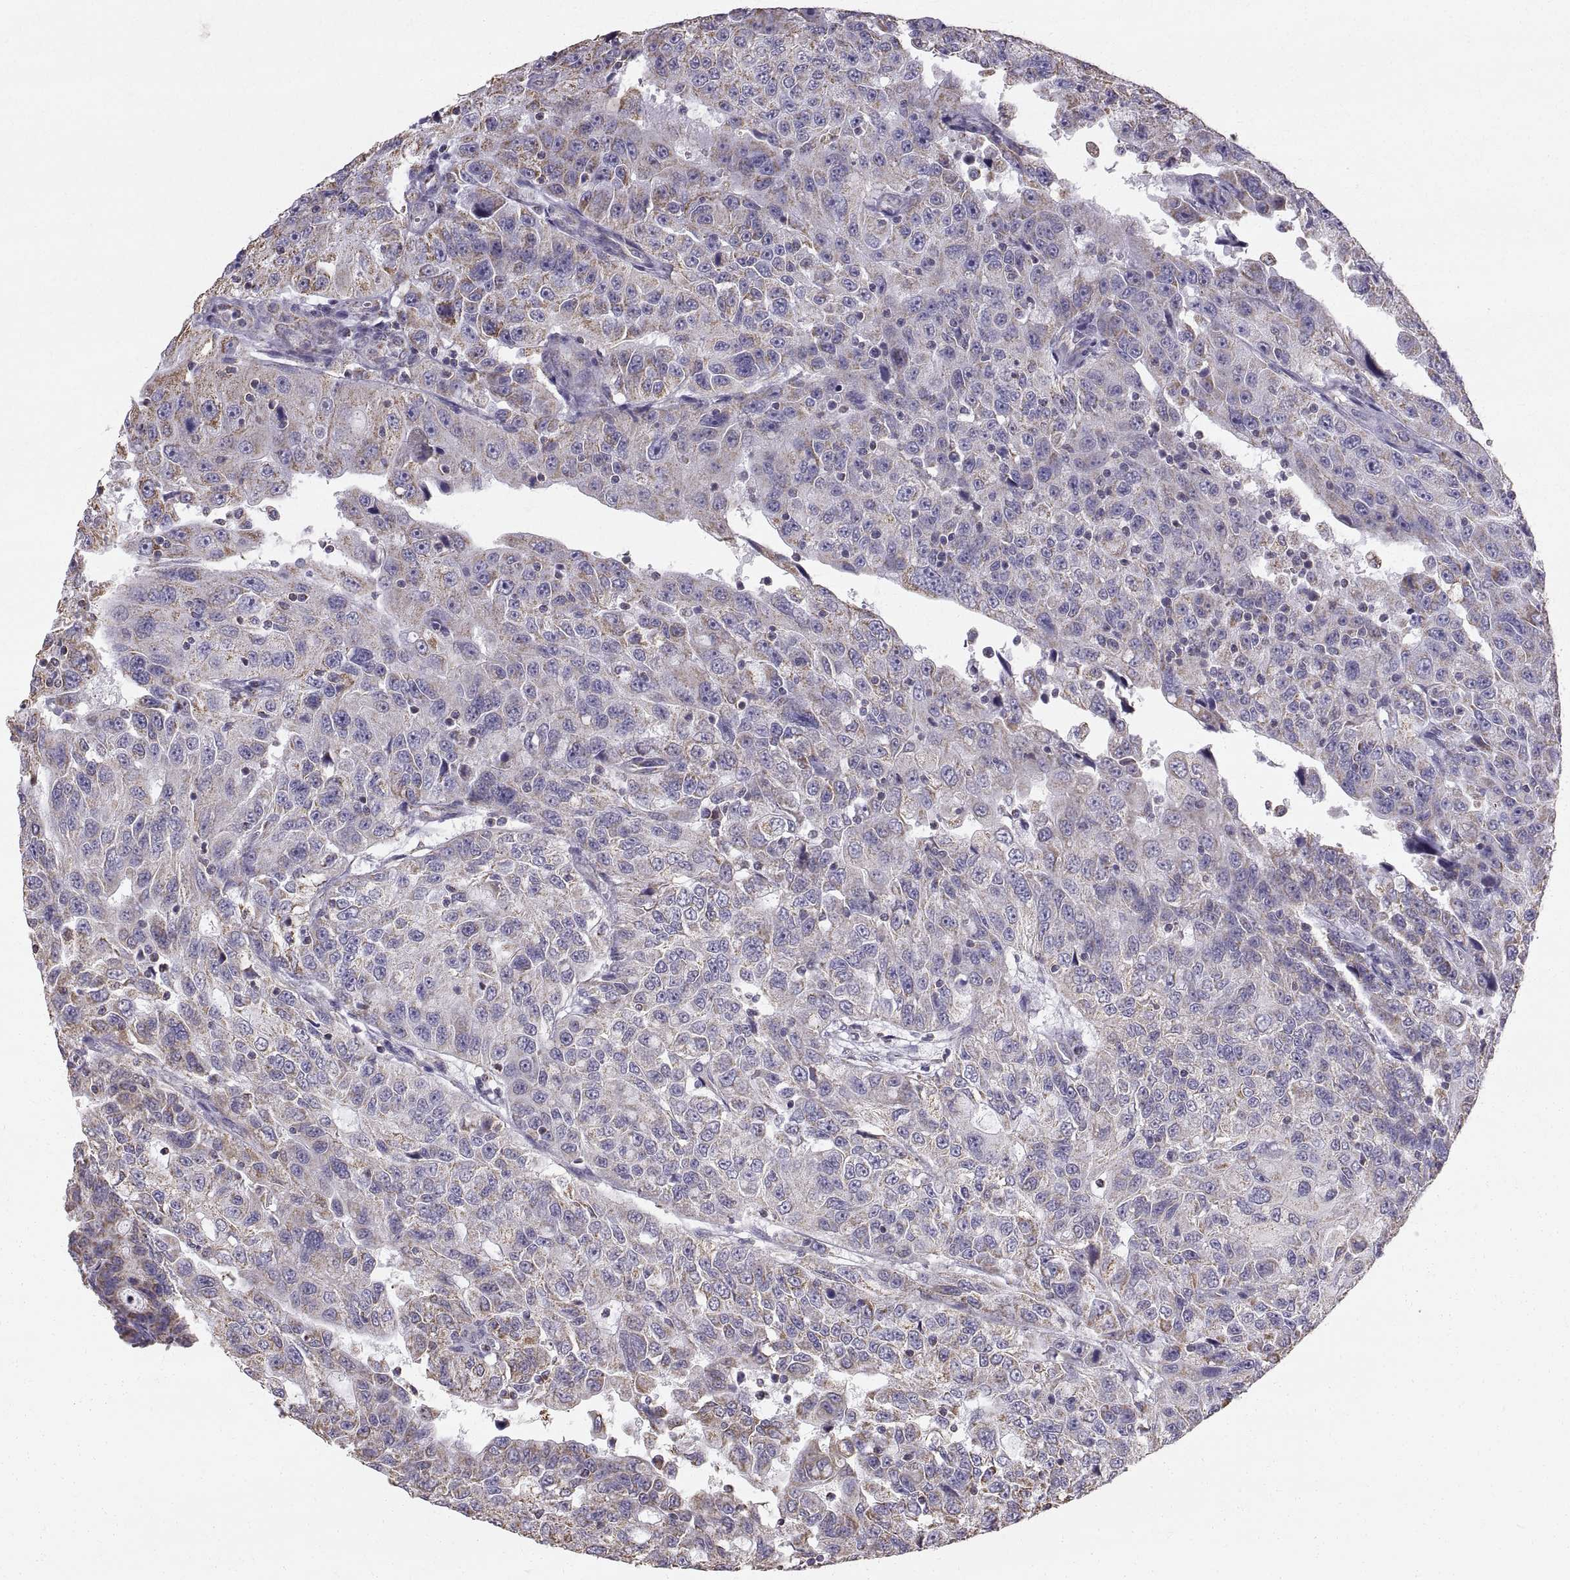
{"staining": {"intensity": "moderate", "quantity": "<25%", "location": "cytoplasmic/membranous"}, "tissue": "urothelial cancer", "cell_type": "Tumor cells", "image_type": "cancer", "snomed": [{"axis": "morphology", "description": "Urothelial carcinoma, NOS"}, {"axis": "morphology", "description": "Urothelial carcinoma, High grade"}, {"axis": "topography", "description": "Urinary bladder"}], "caption": "Transitional cell carcinoma stained with a protein marker demonstrates moderate staining in tumor cells.", "gene": "STMND1", "patient": {"sex": "female", "age": 73}}